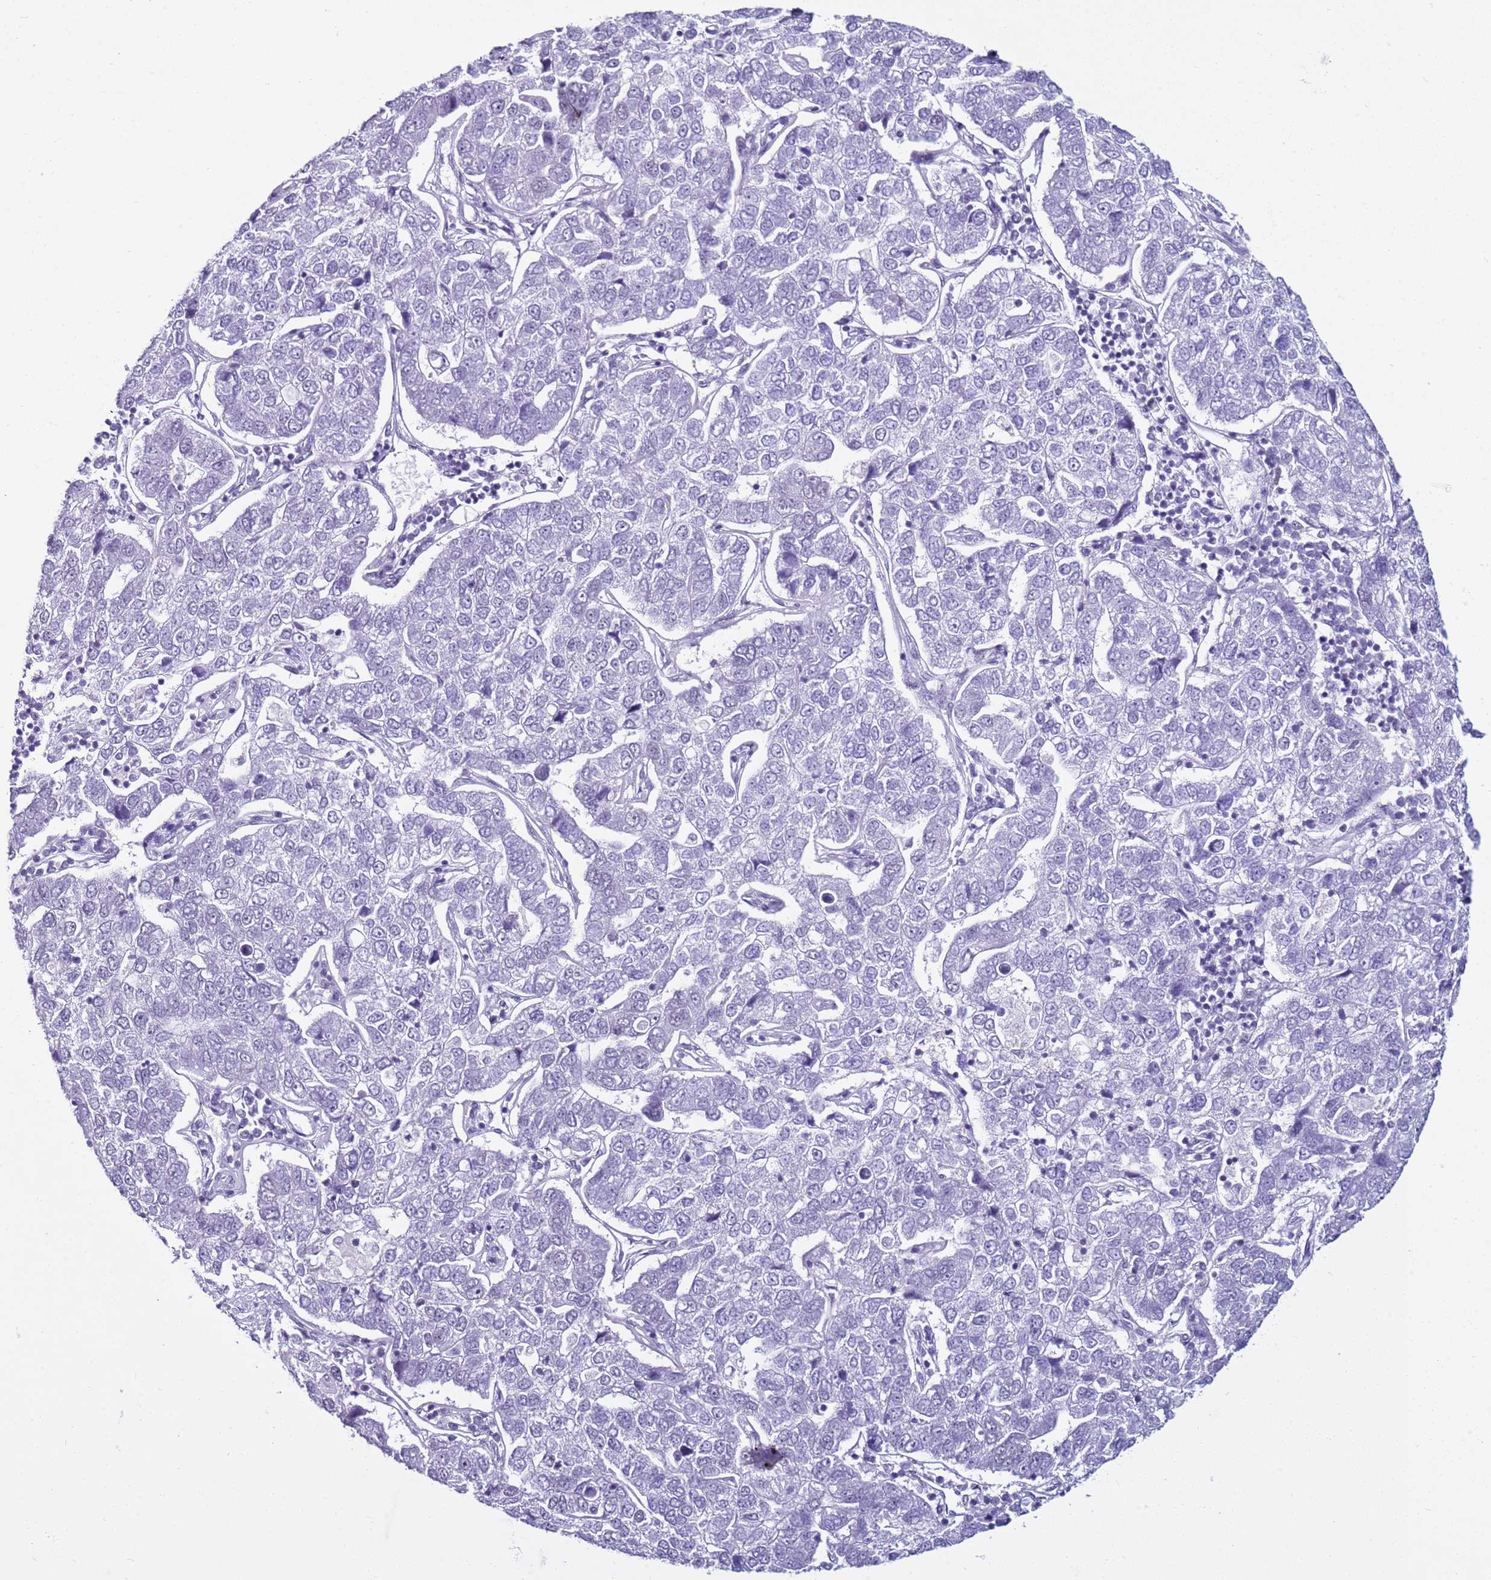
{"staining": {"intensity": "negative", "quantity": "none", "location": "none"}, "tissue": "pancreatic cancer", "cell_type": "Tumor cells", "image_type": "cancer", "snomed": [{"axis": "morphology", "description": "Adenocarcinoma, NOS"}, {"axis": "topography", "description": "Pancreas"}], "caption": "Immunohistochemistry image of neoplastic tissue: pancreatic cancer (adenocarcinoma) stained with DAB (3,3'-diaminobenzidine) demonstrates no significant protein expression in tumor cells.", "gene": "DHX15", "patient": {"sex": "female", "age": 61}}